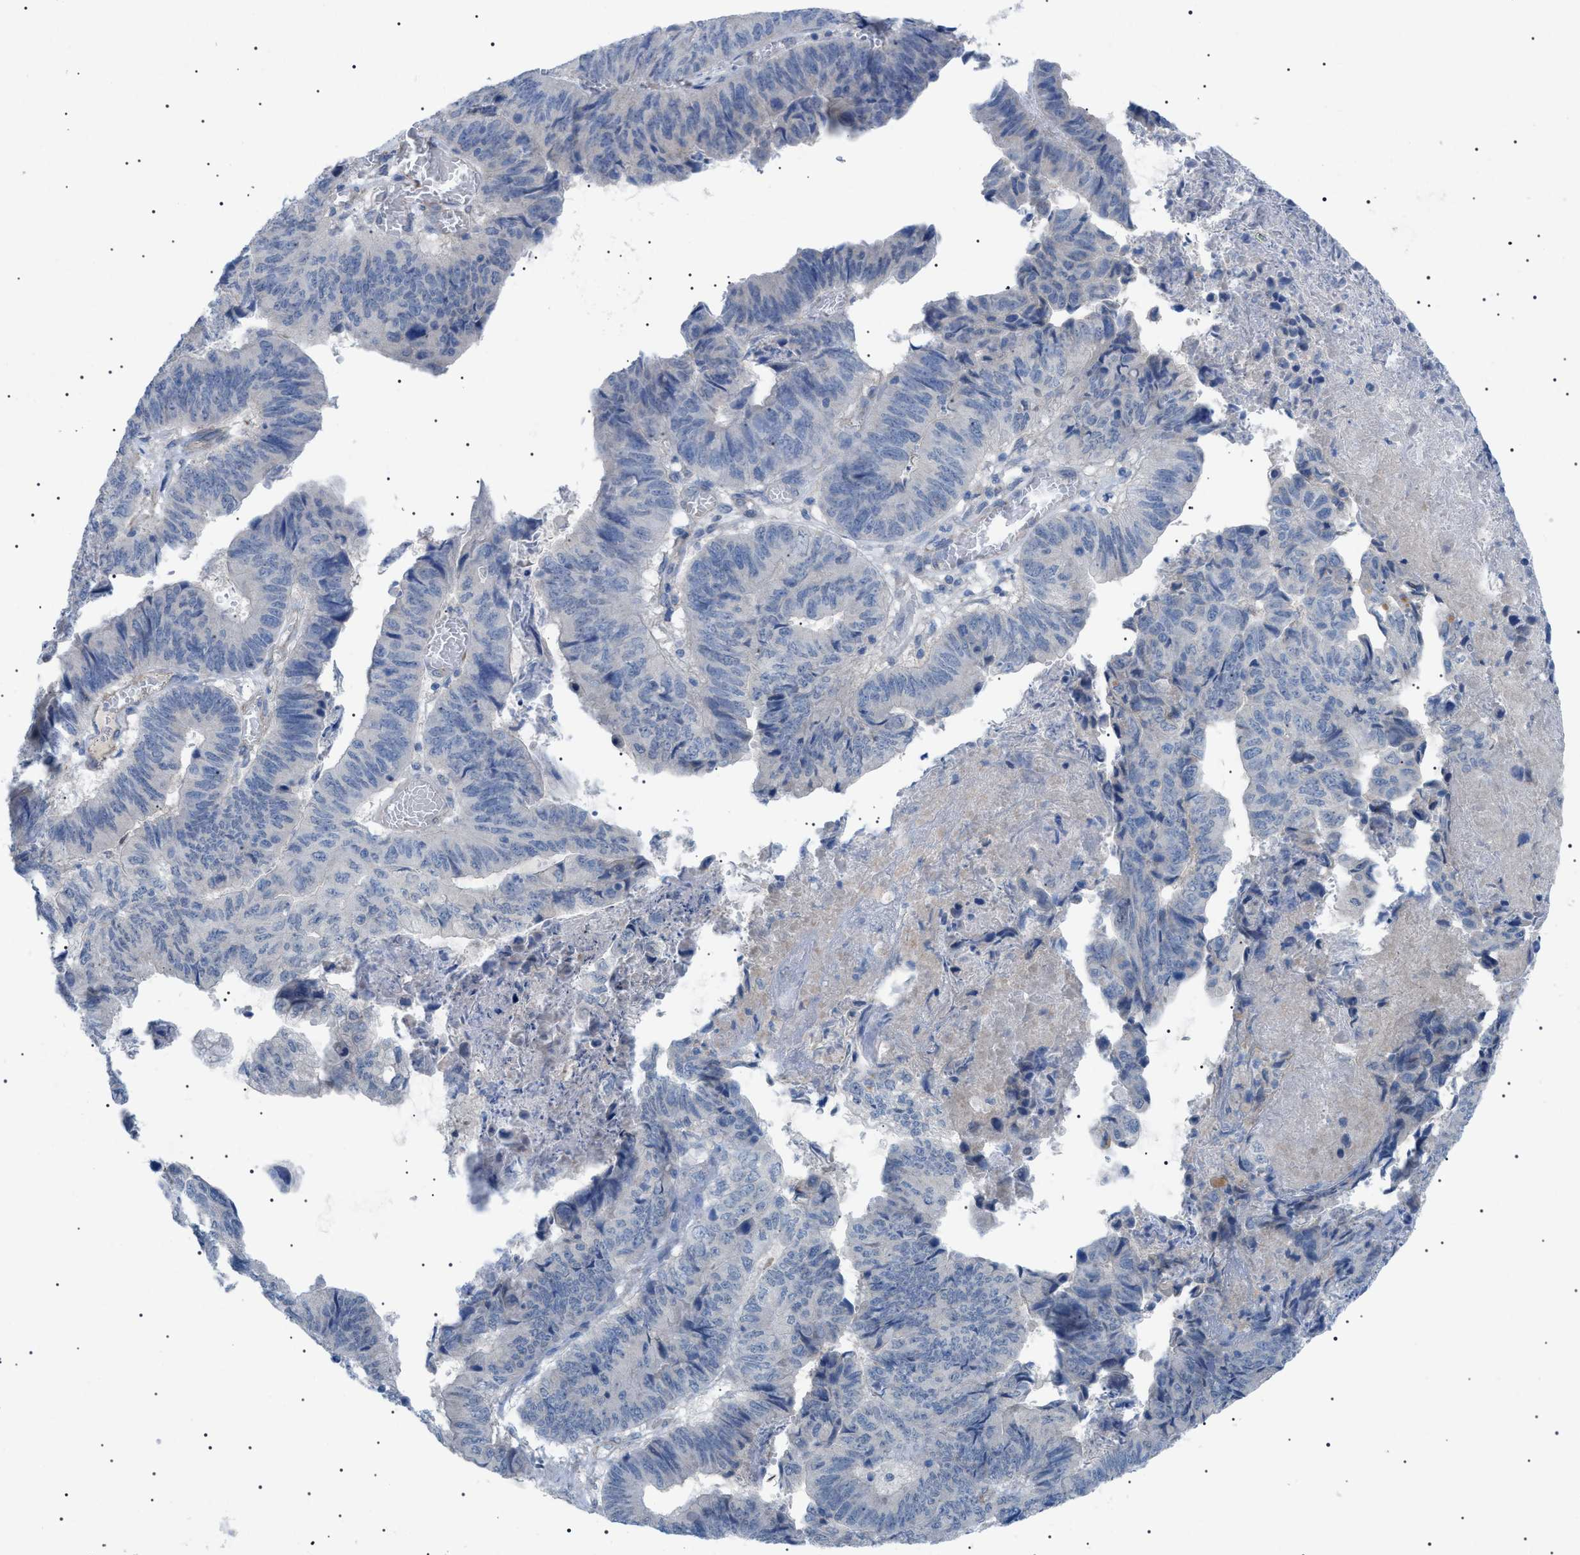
{"staining": {"intensity": "negative", "quantity": "none", "location": "none"}, "tissue": "stomach cancer", "cell_type": "Tumor cells", "image_type": "cancer", "snomed": [{"axis": "morphology", "description": "Adenocarcinoma, NOS"}, {"axis": "topography", "description": "Stomach, lower"}], "caption": "Histopathology image shows no significant protein positivity in tumor cells of stomach adenocarcinoma.", "gene": "ADAMTS1", "patient": {"sex": "male", "age": 77}}